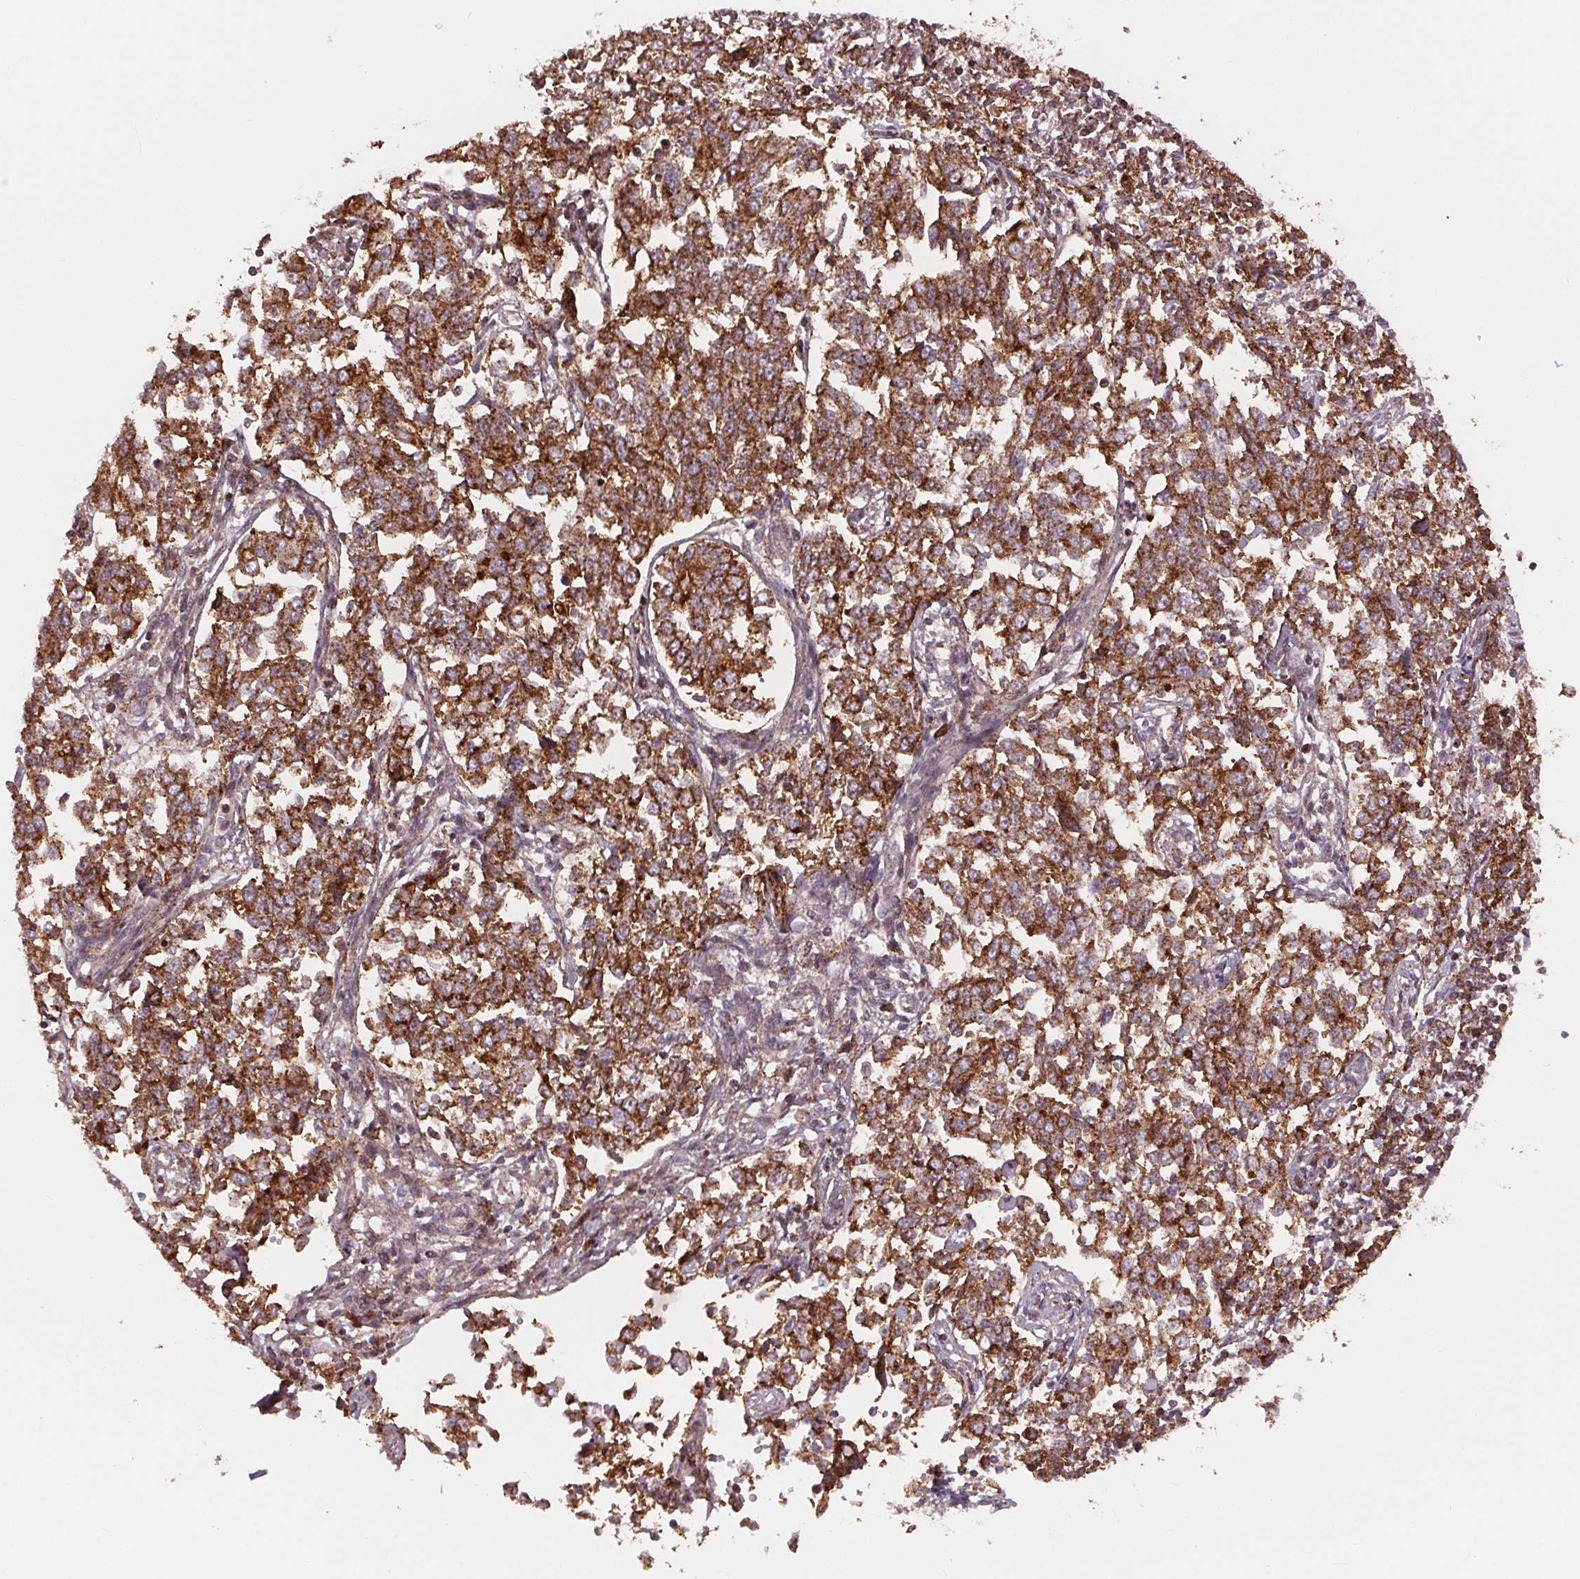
{"staining": {"intensity": "strong", "quantity": ">75%", "location": "cytoplasmic/membranous"}, "tissue": "endometrial cancer", "cell_type": "Tumor cells", "image_type": "cancer", "snomed": [{"axis": "morphology", "description": "Adenocarcinoma, NOS"}, {"axis": "topography", "description": "Endometrium"}], "caption": "Brown immunohistochemical staining in endometrial adenocarcinoma demonstrates strong cytoplasmic/membranous positivity in about >75% of tumor cells.", "gene": "CHMP4B", "patient": {"sex": "female", "age": 43}}